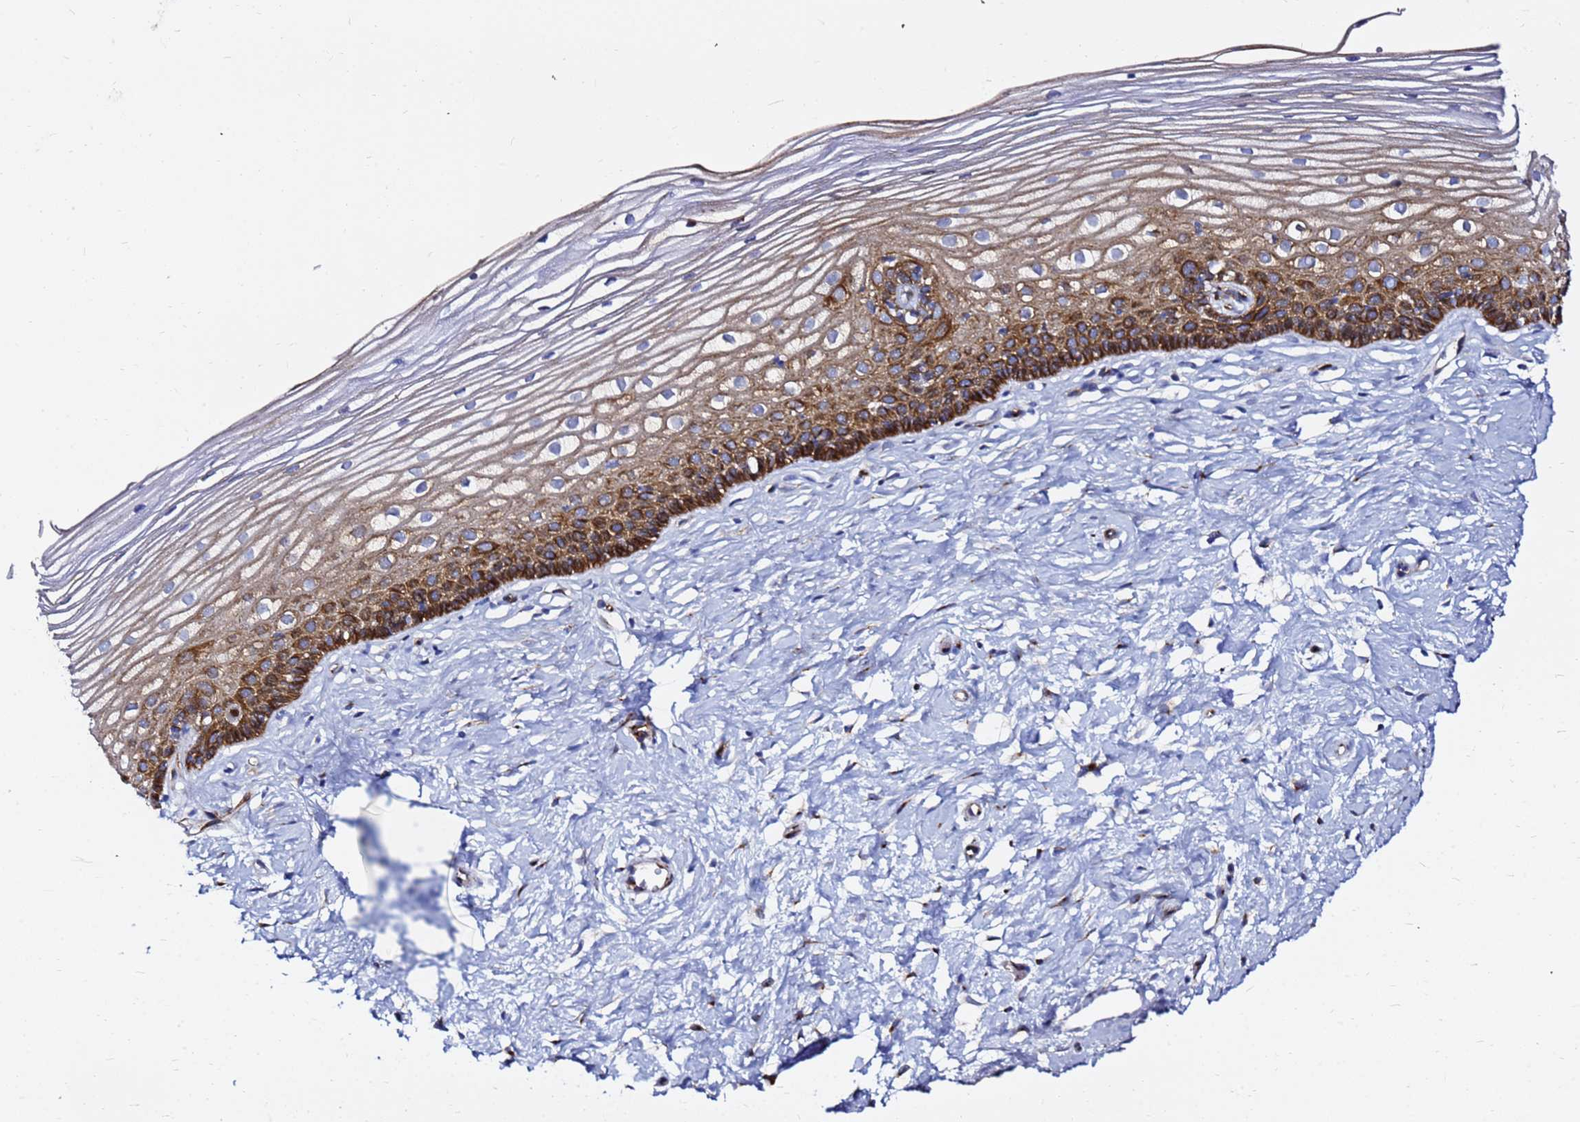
{"staining": {"intensity": "strong", "quantity": ">75%", "location": "cytoplasmic/membranous"}, "tissue": "cervix", "cell_type": "Glandular cells", "image_type": "normal", "snomed": [{"axis": "morphology", "description": "Normal tissue, NOS"}, {"axis": "topography", "description": "Cervix"}], "caption": "The image exhibits staining of unremarkable cervix, revealing strong cytoplasmic/membranous protein staining (brown color) within glandular cells.", "gene": "TUBA8", "patient": {"sex": "female", "age": 40}}